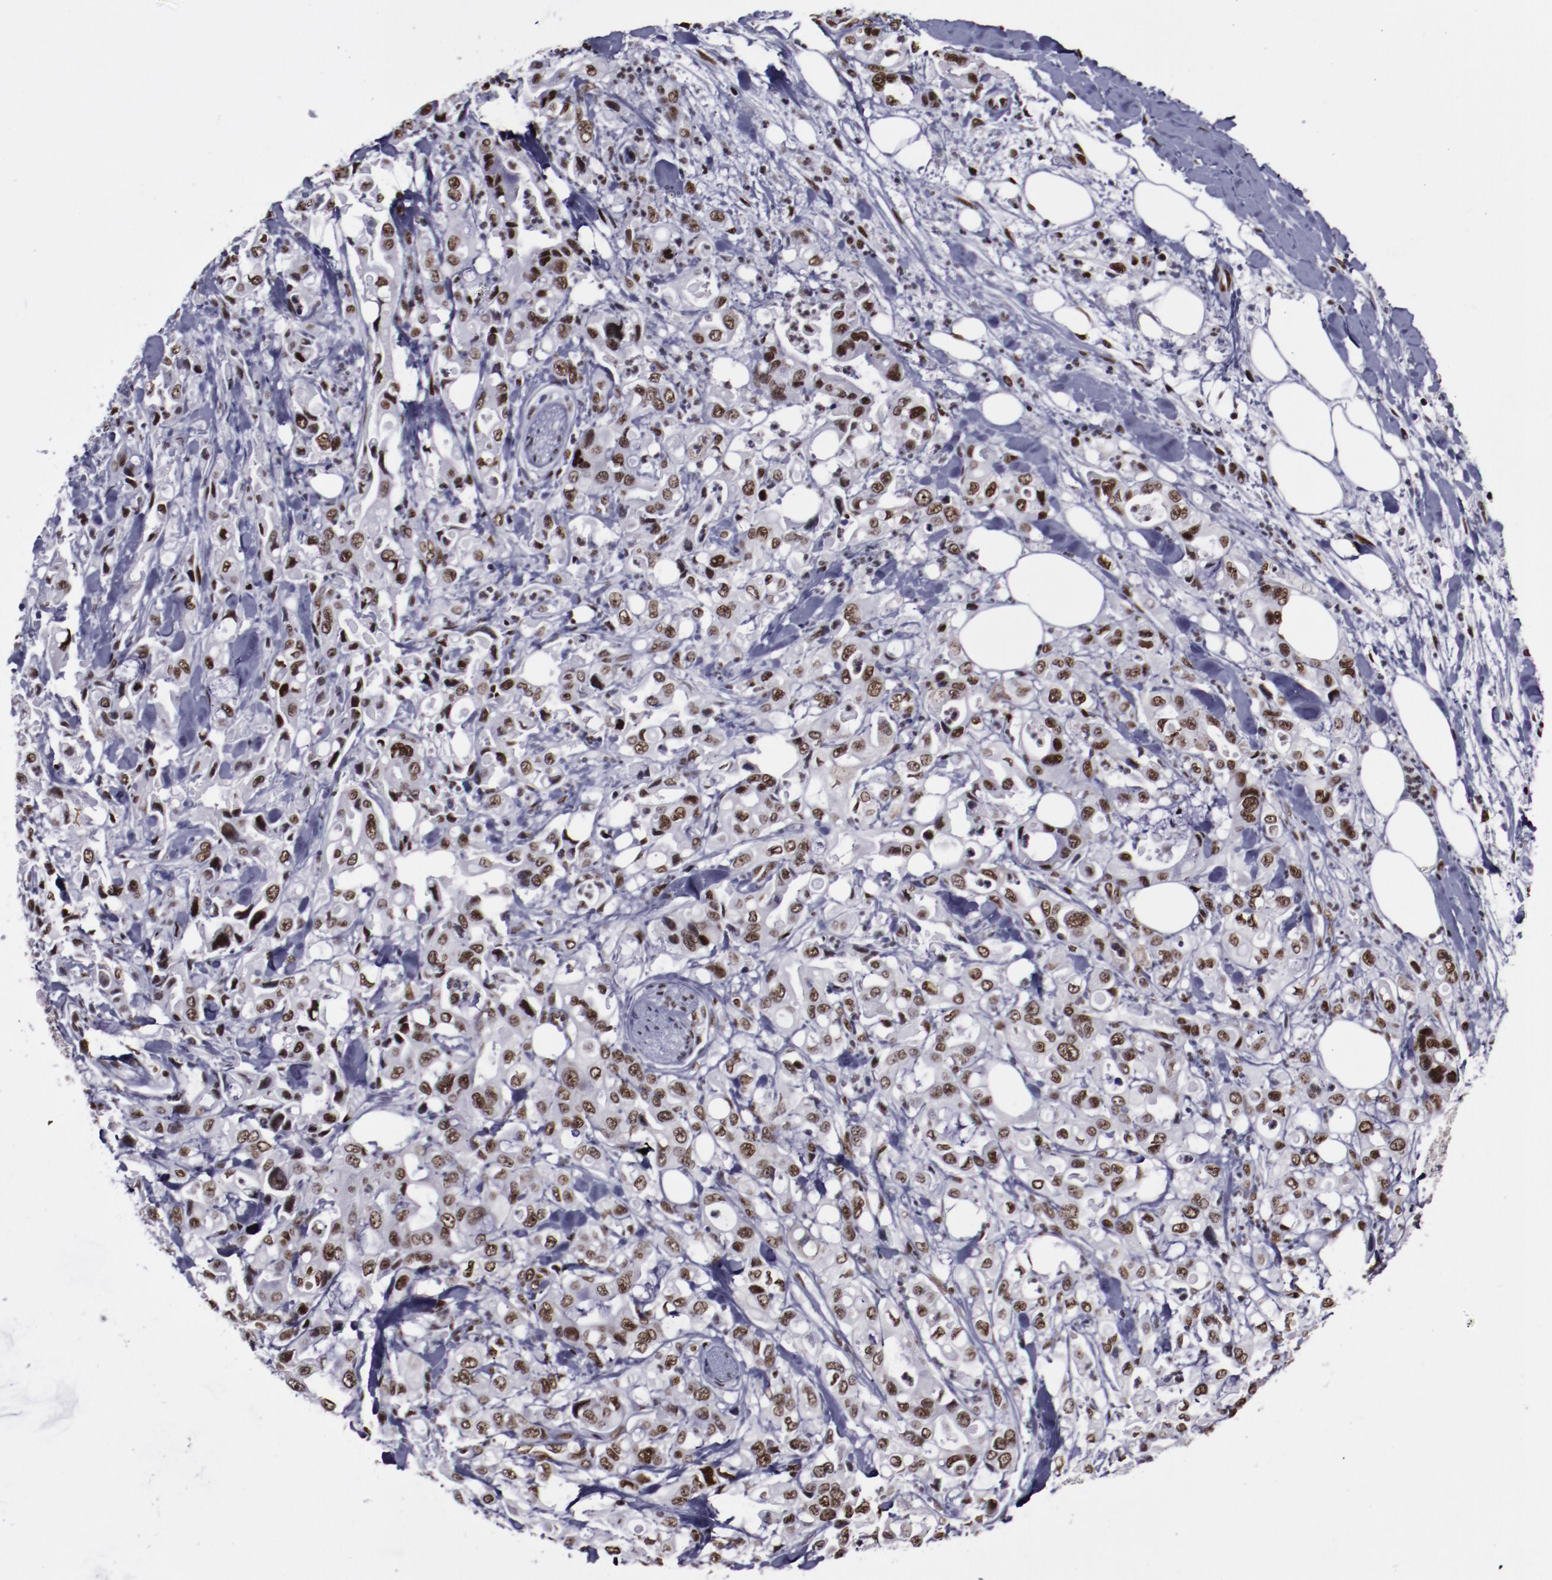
{"staining": {"intensity": "moderate", "quantity": ">75%", "location": "nuclear"}, "tissue": "pancreatic cancer", "cell_type": "Tumor cells", "image_type": "cancer", "snomed": [{"axis": "morphology", "description": "Adenocarcinoma, NOS"}, {"axis": "topography", "description": "Pancreas"}], "caption": "A micrograph showing moderate nuclear positivity in approximately >75% of tumor cells in adenocarcinoma (pancreatic), as visualized by brown immunohistochemical staining.", "gene": "ERH", "patient": {"sex": "male", "age": 70}}